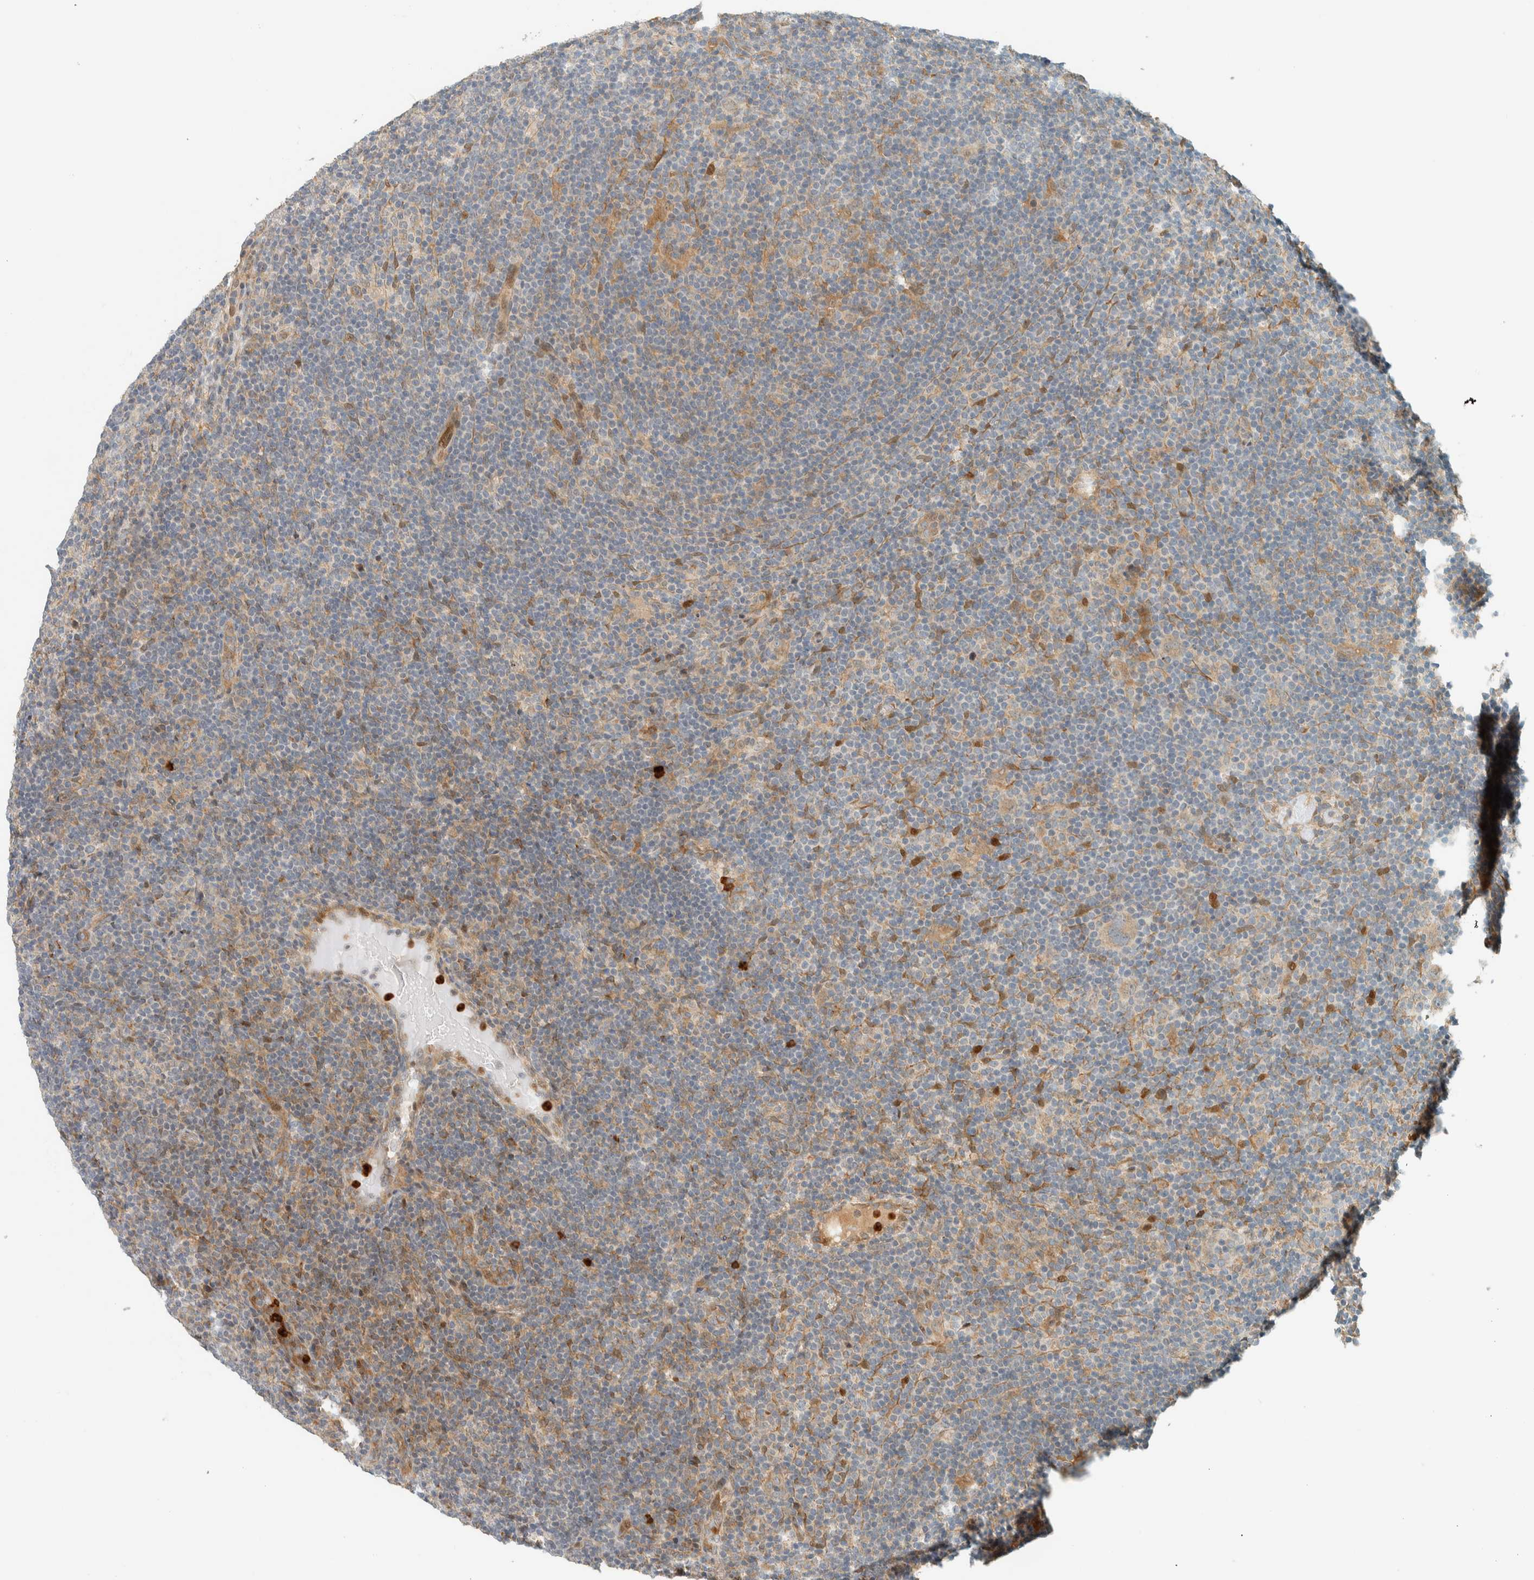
{"staining": {"intensity": "weak", "quantity": "25%-75%", "location": "cytoplasmic/membranous,nuclear"}, "tissue": "lymphoma", "cell_type": "Tumor cells", "image_type": "cancer", "snomed": [{"axis": "morphology", "description": "Hodgkin's disease, NOS"}, {"axis": "topography", "description": "Lymph node"}], "caption": "Human lymphoma stained with a brown dye displays weak cytoplasmic/membranous and nuclear positive positivity in about 25%-75% of tumor cells.", "gene": "CCDC171", "patient": {"sex": "female", "age": 57}}